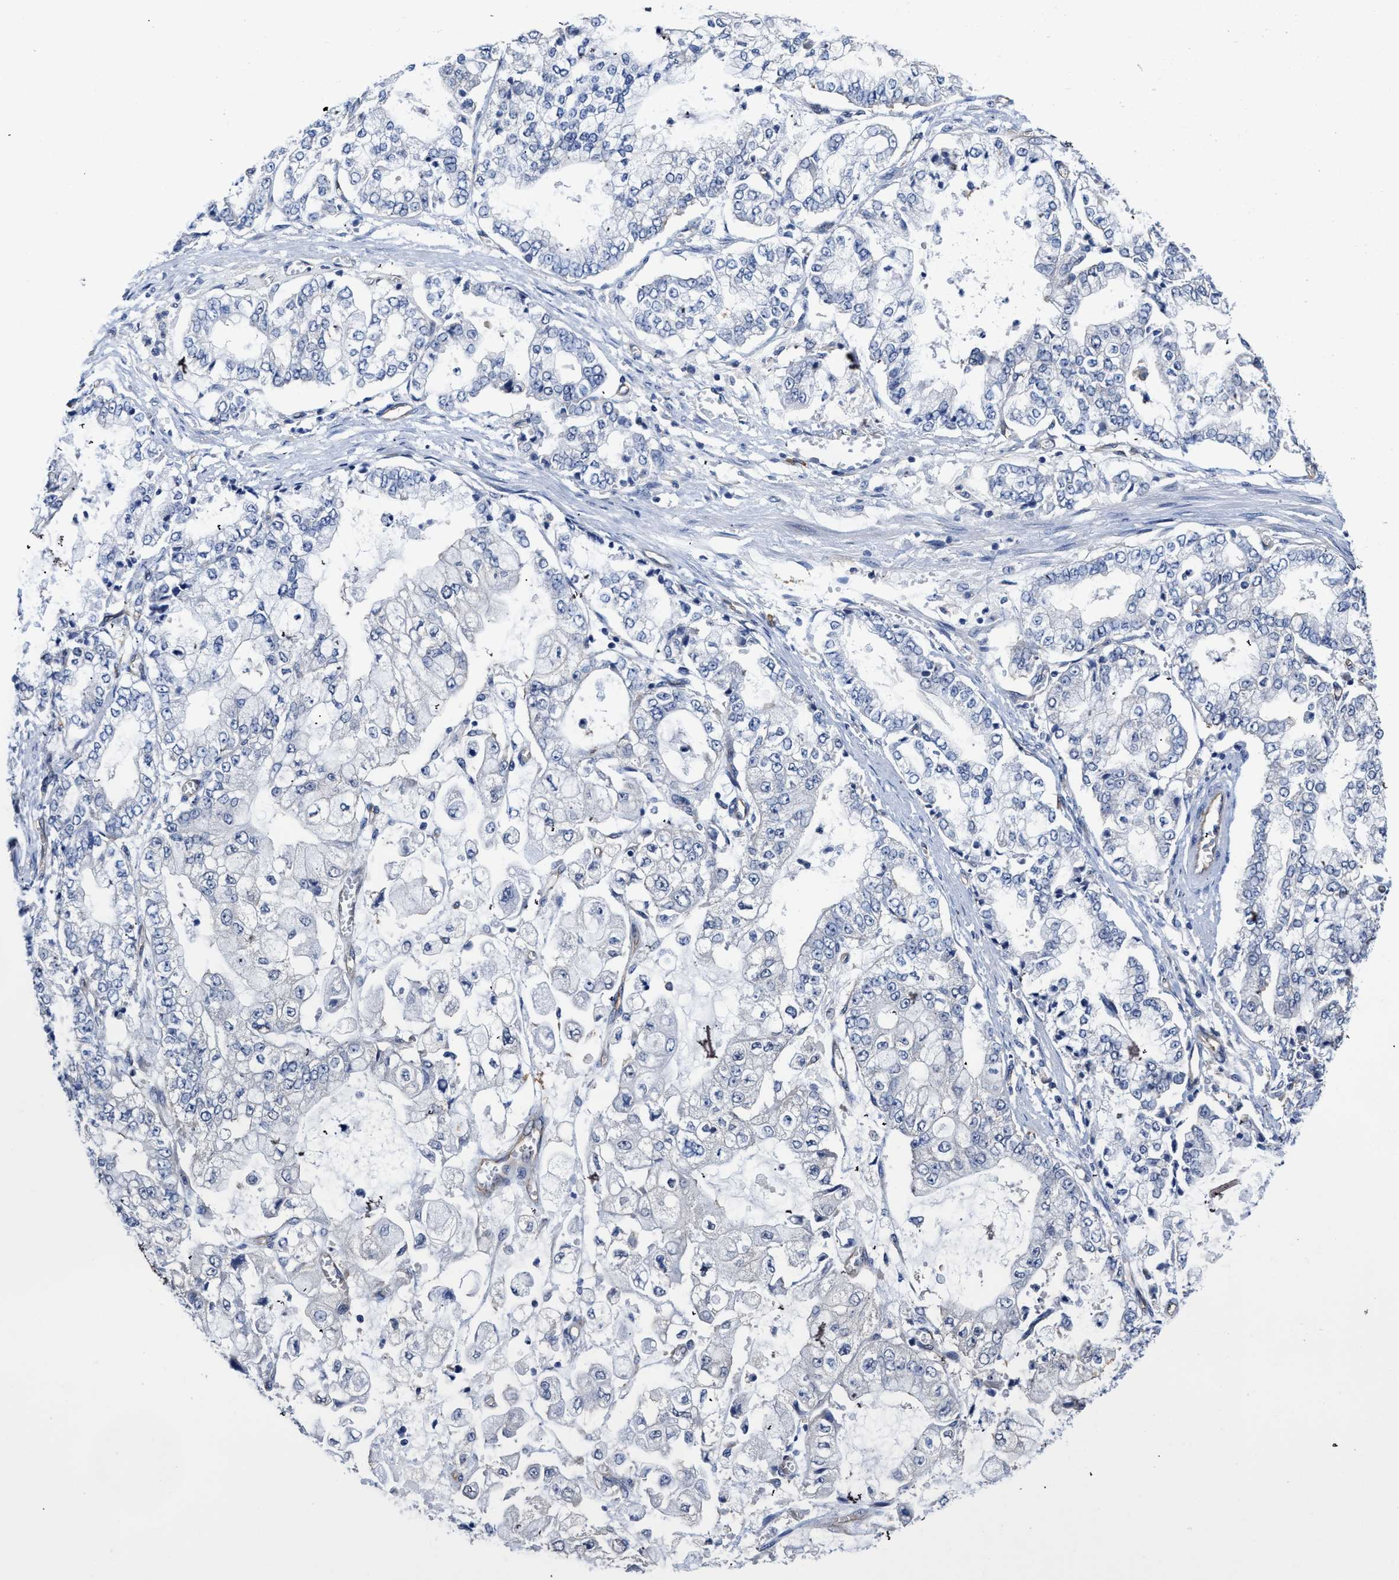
{"staining": {"intensity": "negative", "quantity": "none", "location": "none"}, "tissue": "stomach cancer", "cell_type": "Tumor cells", "image_type": "cancer", "snomed": [{"axis": "morphology", "description": "Adenocarcinoma, NOS"}, {"axis": "topography", "description": "Stomach"}], "caption": "This is an immunohistochemistry (IHC) histopathology image of human stomach cancer. There is no staining in tumor cells.", "gene": "C22orf42", "patient": {"sex": "male", "age": 76}}